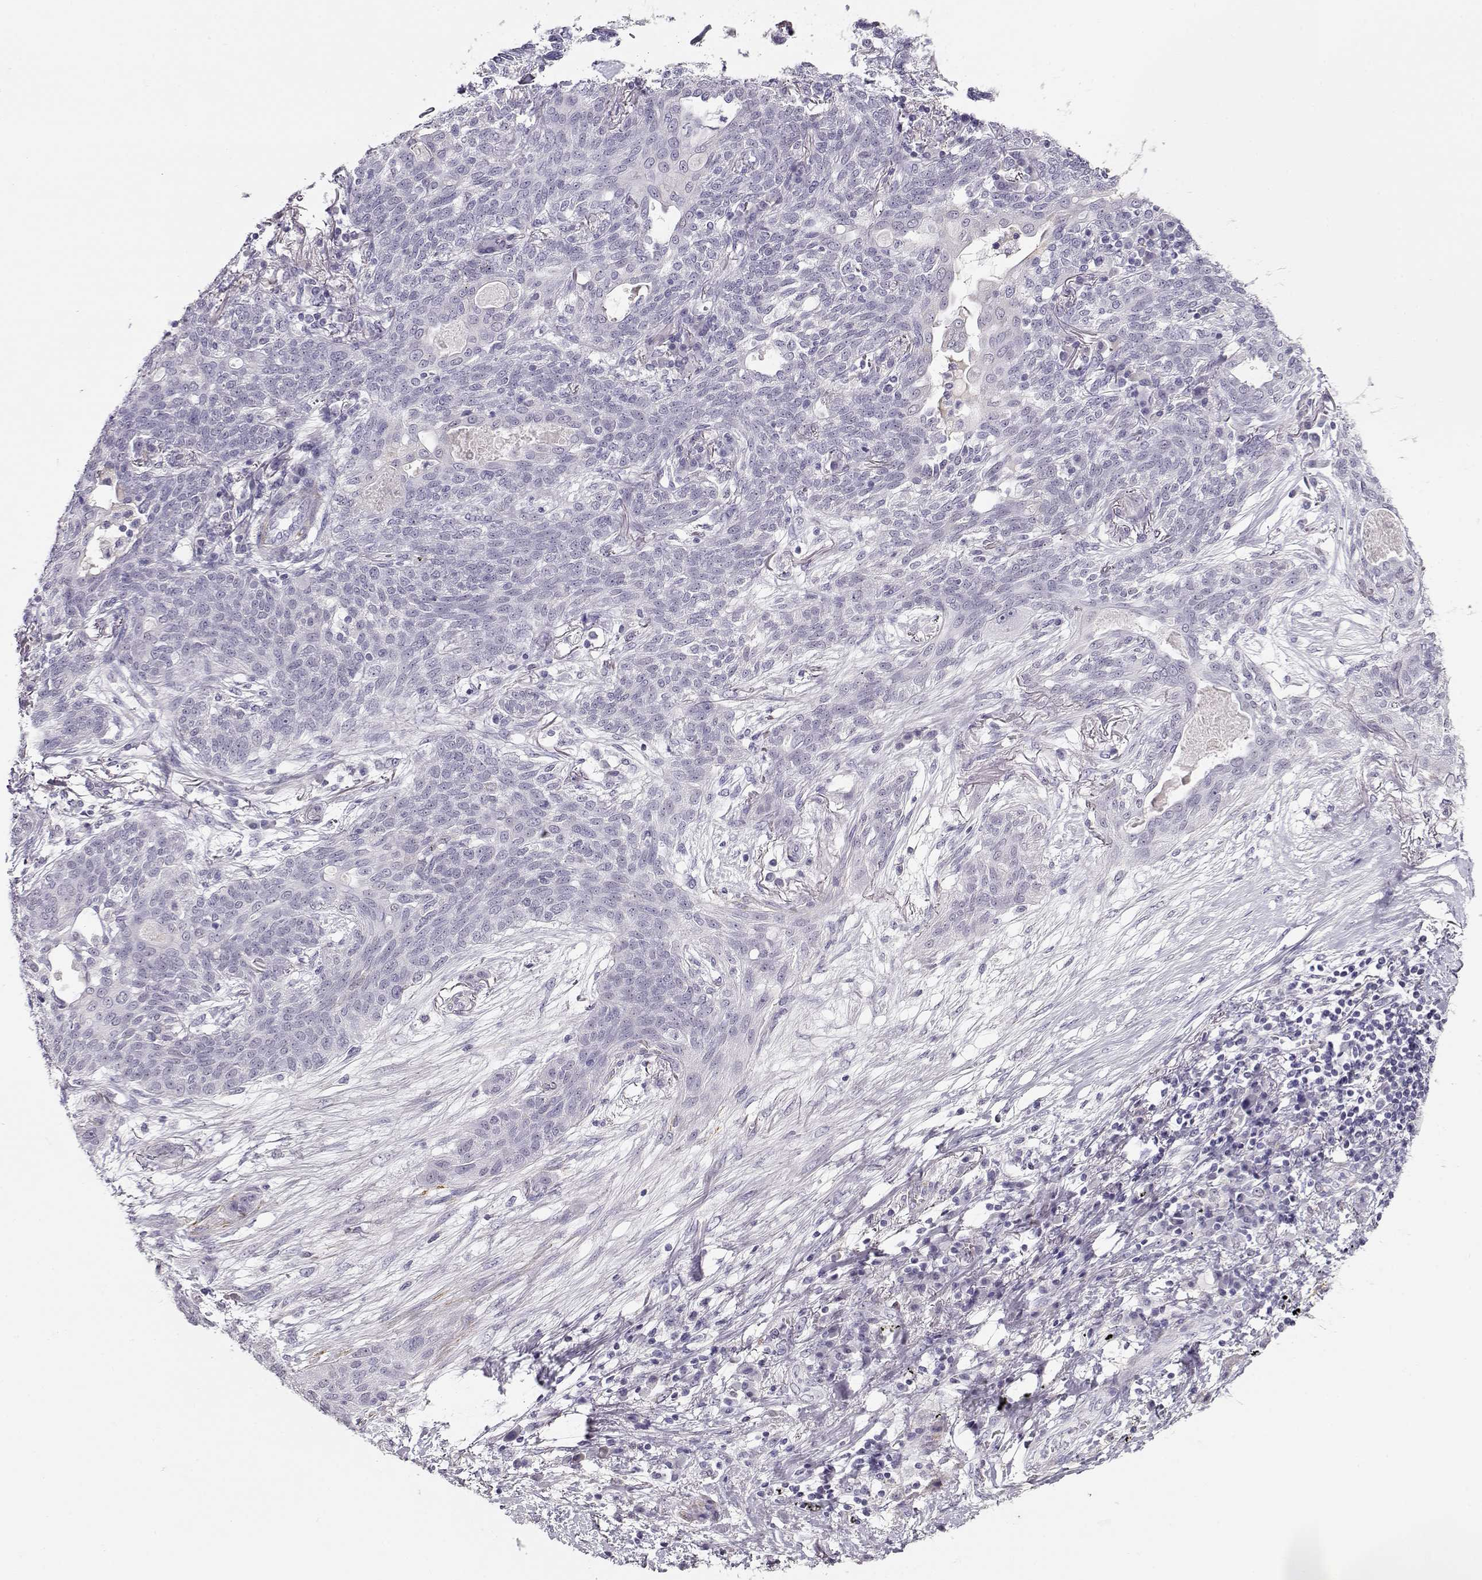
{"staining": {"intensity": "negative", "quantity": "none", "location": "none"}, "tissue": "lung cancer", "cell_type": "Tumor cells", "image_type": "cancer", "snomed": [{"axis": "morphology", "description": "Squamous cell carcinoma, NOS"}, {"axis": "topography", "description": "Lung"}], "caption": "Immunohistochemistry (IHC) micrograph of neoplastic tissue: squamous cell carcinoma (lung) stained with DAB exhibits no significant protein positivity in tumor cells. (Brightfield microscopy of DAB immunohistochemistry (IHC) at high magnification).", "gene": "RBM44", "patient": {"sex": "female", "age": 70}}